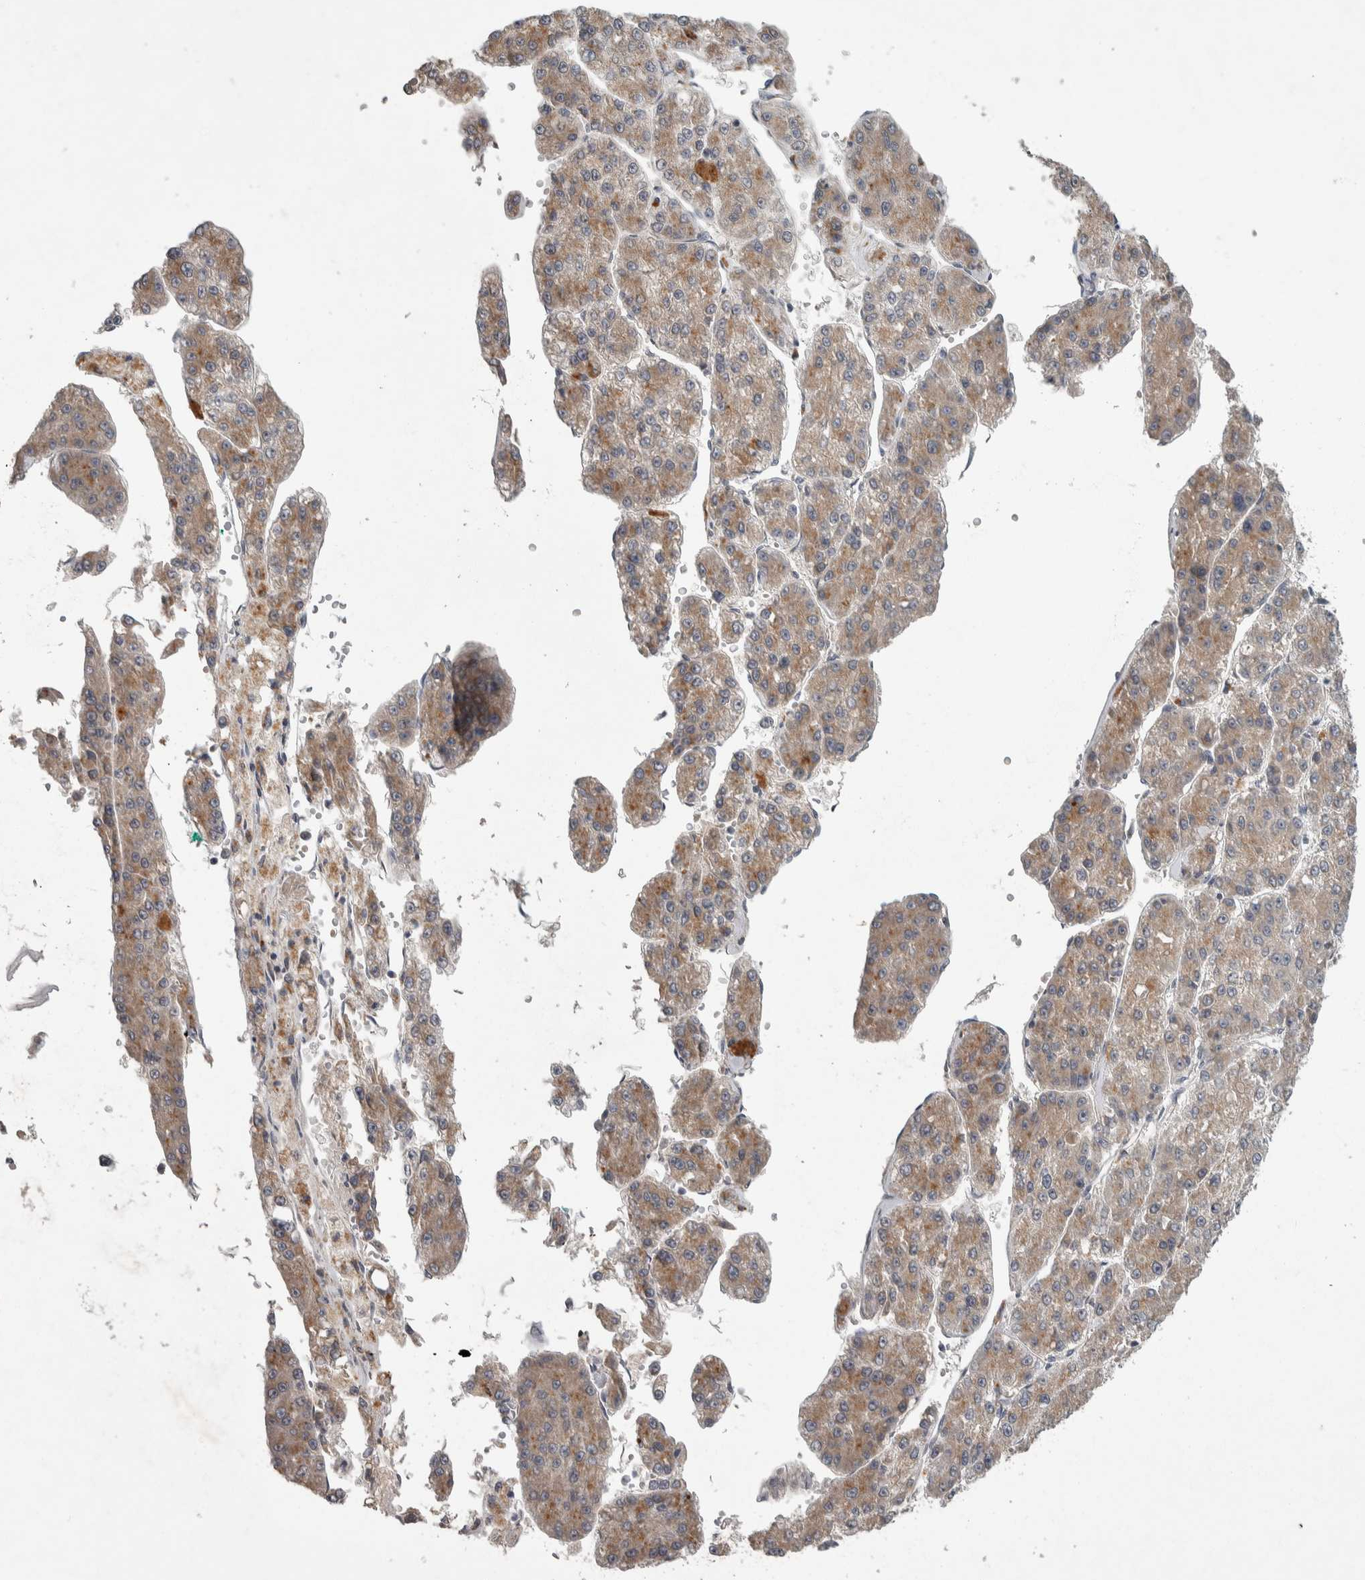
{"staining": {"intensity": "moderate", "quantity": "25%-75%", "location": "cytoplasmic/membranous"}, "tissue": "liver cancer", "cell_type": "Tumor cells", "image_type": "cancer", "snomed": [{"axis": "morphology", "description": "Carcinoma, Hepatocellular, NOS"}, {"axis": "topography", "description": "Liver"}], "caption": "Brown immunohistochemical staining in human liver cancer displays moderate cytoplasmic/membranous positivity in about 25%-75% of tumor cells.", "gene": "SRP68", "patient": {"sex": "female", "age": 73}}